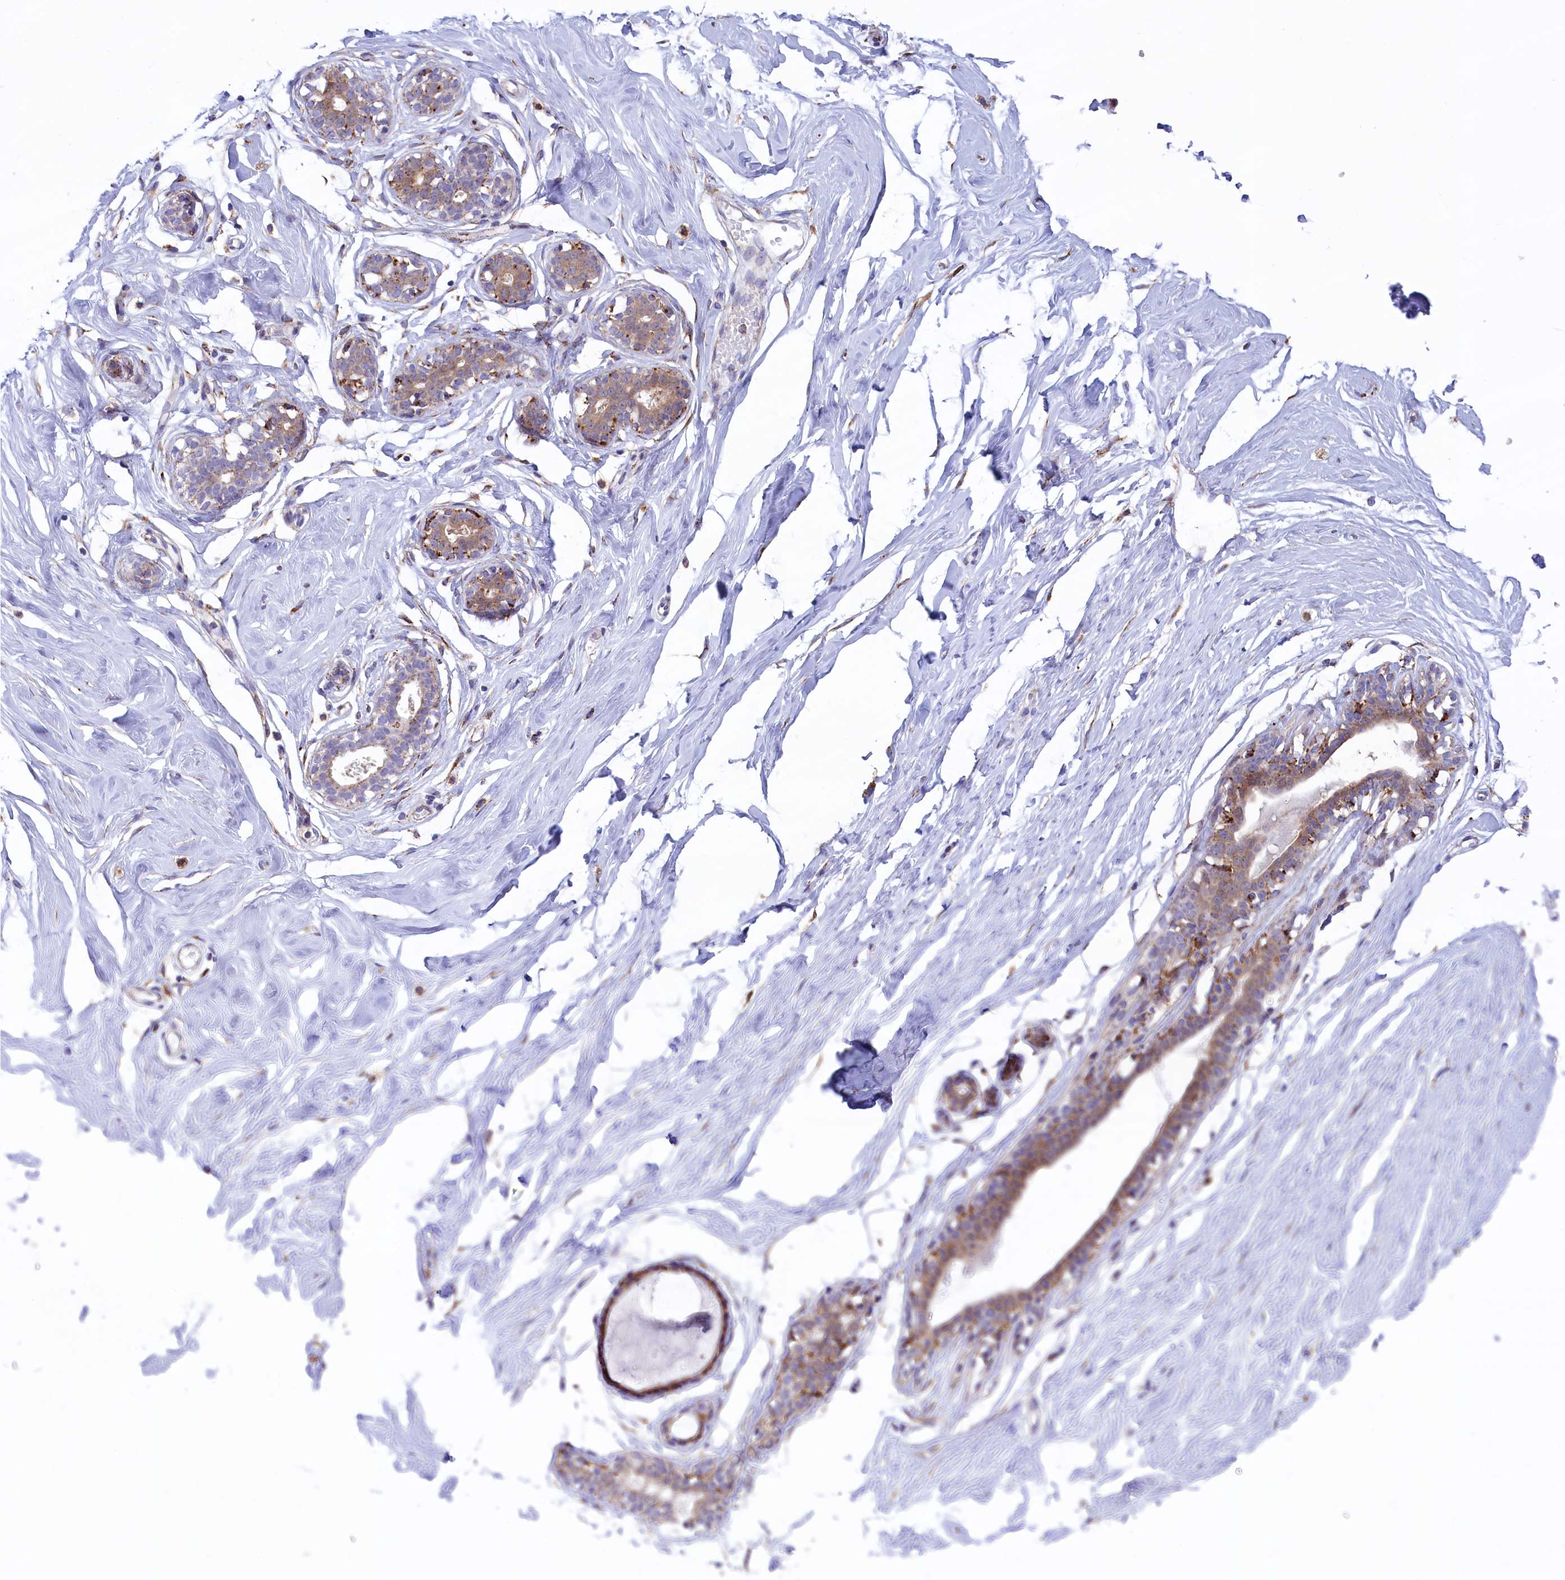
{"staining": {"intensity": "negative", "quantity": "none", "location": "none"}, "tissue": "breast", "cell_type": "Adipocytes", "image_type": "normal", "snomed": [{"axis": "morphology", "description": "Normal tissue, NOS"}, {"axis": "morphology", "description": "Adenoma, NOS"}, {"axis": "topography", "description": "Breast"}], "caption": "Protein analysis of unremarkable breast demonstrates no significant positivity in adipocytes.", "gene": "MAN2B1", "patient": {"sex": "female", "age": 23}}